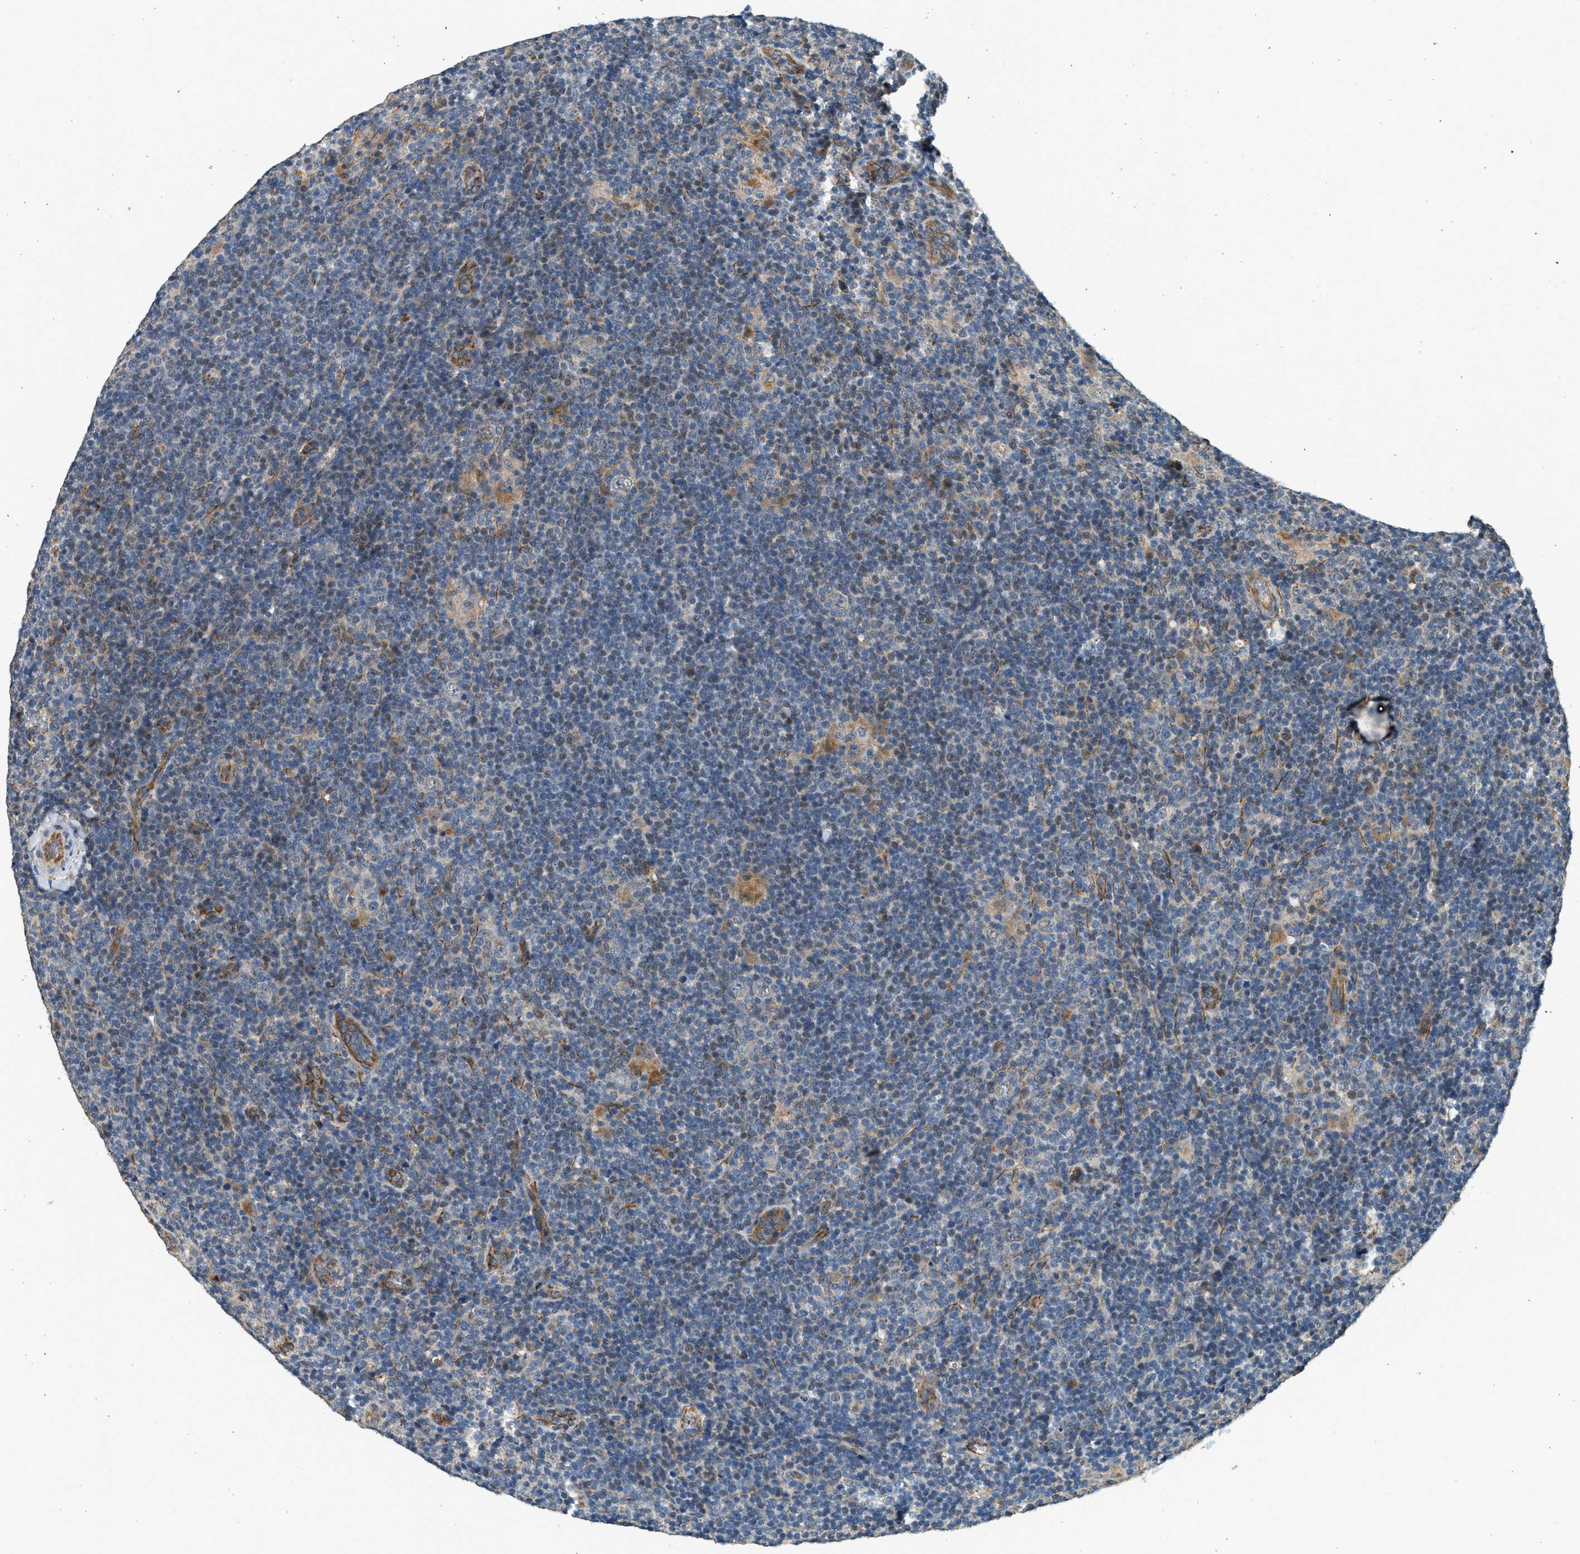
{"staining": {"intensity": "weak", "quantity": ">75%", "location": "cytoplasmic/membranous"}, "tissue": "lymphoma", "cell_type": "Tumor cells", "image_type": "cancer", "snomed": [{"axis": "morphology", "description": "Hodgkin's disease, NOS"}, {"axis": "topography", "description": "Lymph node"}], "caption": "A brown stain shows weak cytoplasmic/membranous expression of a protein in Hodgkin's disease tumor cells.", "gene": "PCLO", "patient": {"sex": "female", "age": 57}}